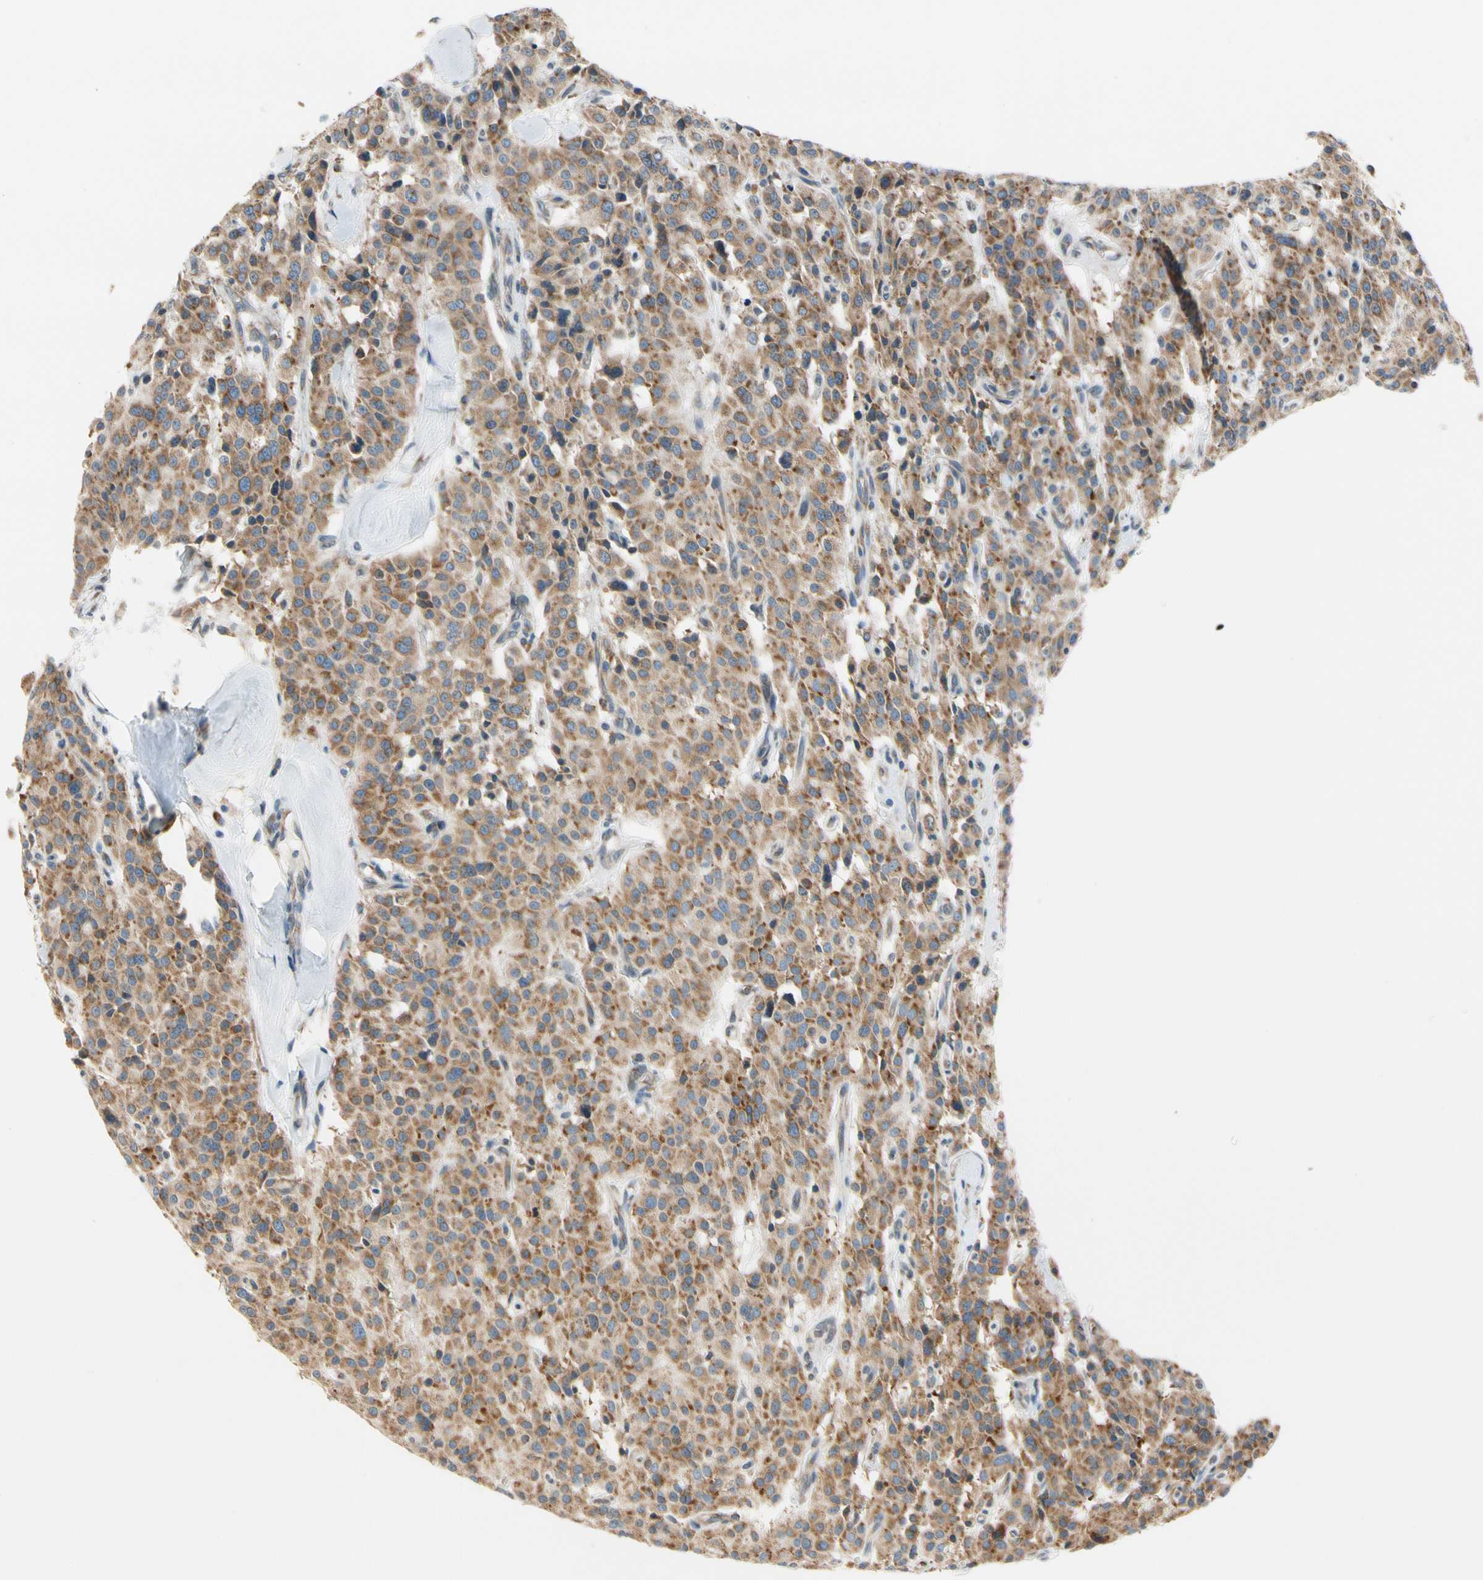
{"staining": {"intensity": "moderate", "quantity": ">75%", "location": "cytoplasmic/membranous"}, "tissue": "carcinoid", "cell_type": "Tumor cells", "image_type": "cancer", "snomed": [{"axis": "morphology", "description": "Carcinoid, malignant, NOS"}, {"axis": "topography", "description": "Lung"}], "caption": "Approximately >75% of tumor cells in human carcinoid (malignant) display moderate cytoplasmic/membranous protein positivity as visualized by brown immunohistochemical staining.", "gene": "RPN2", "patient": {"sex": "male", "age": 30}}